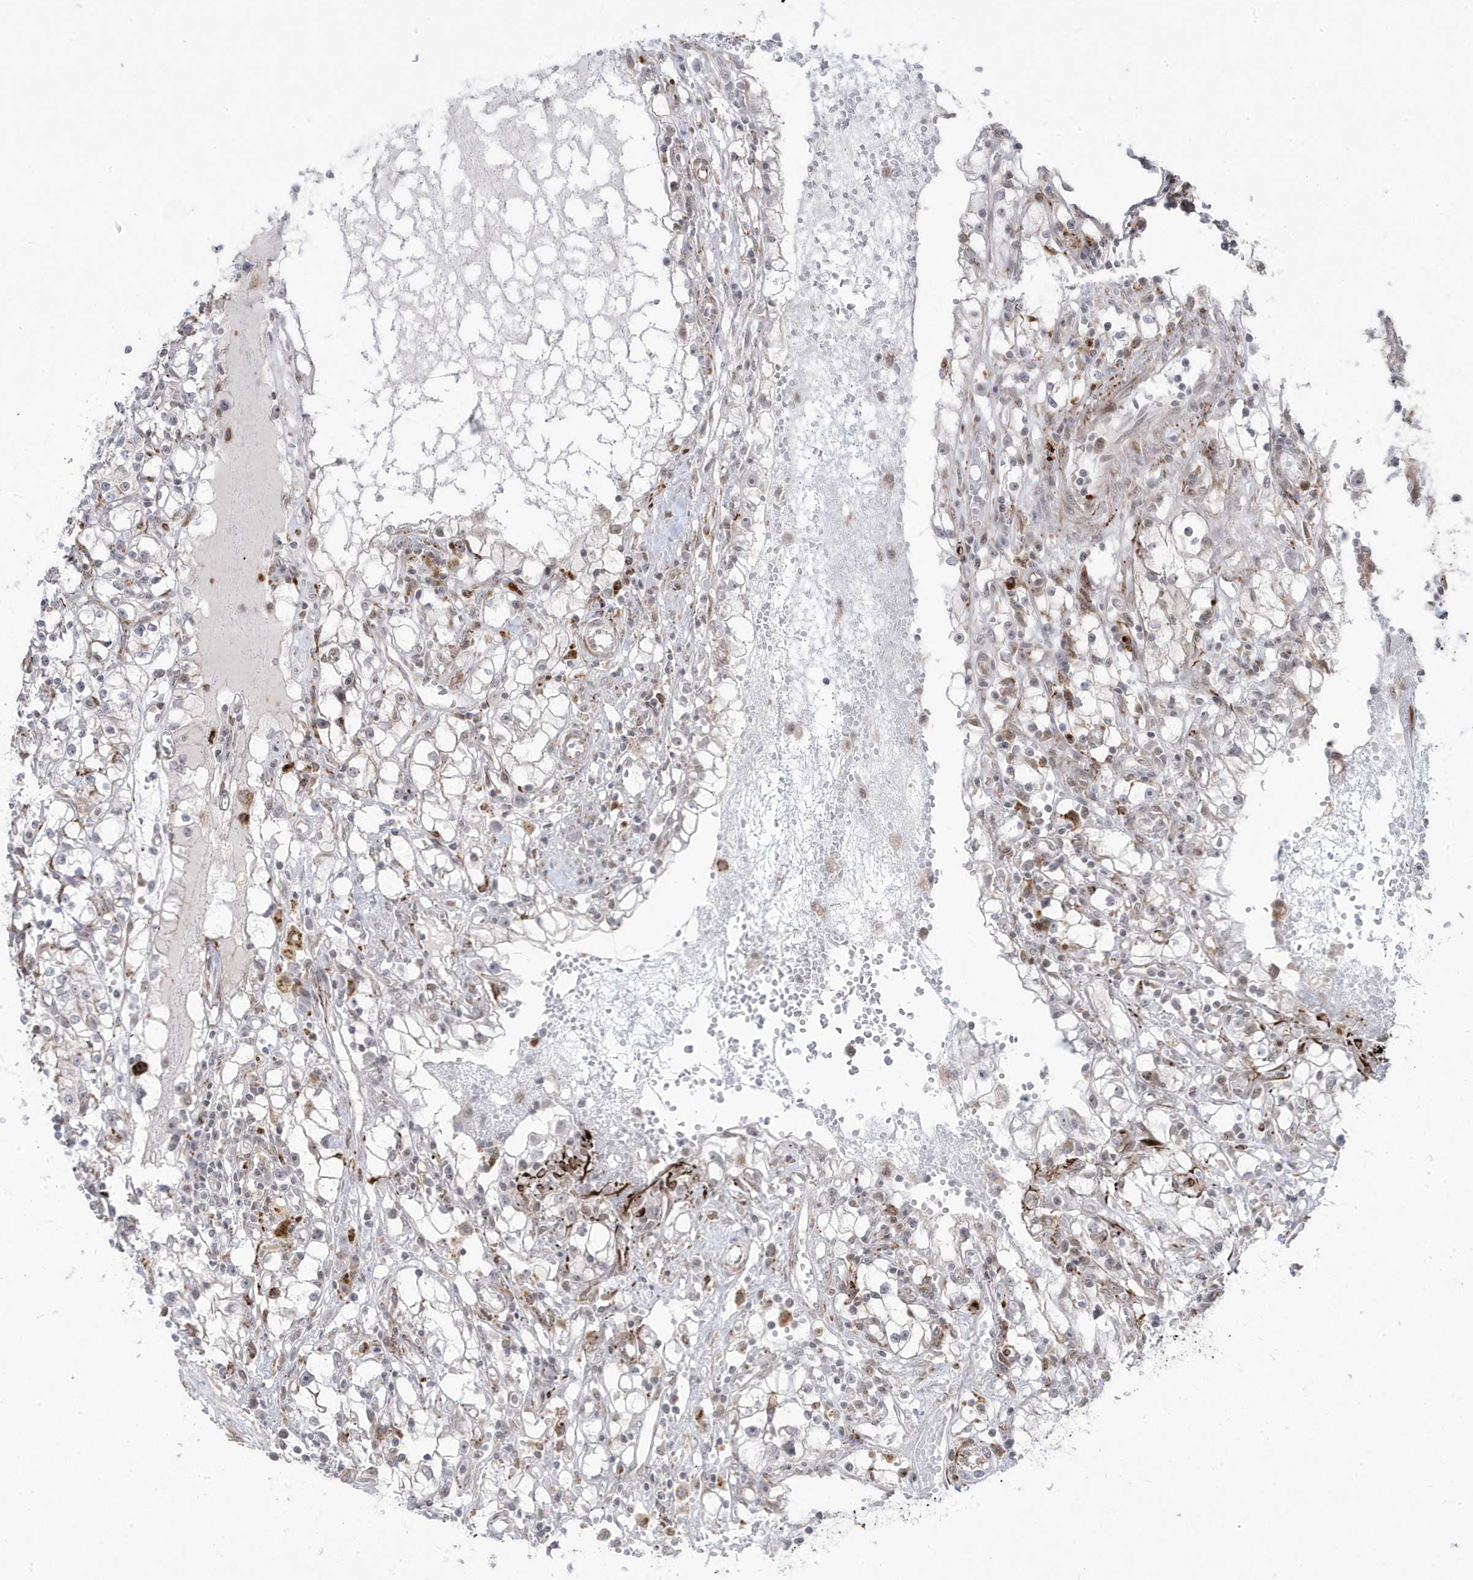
{"staining": {"intensity": "negative", "quantity": "none", "location": "none"}, "tissue": "renal cancer", "cell_type": "Tumor cells", "image_type": "cancer", "snomed": [{"axis": "morphology", "description": "Adenocarcinoma, NOS"}, {"axis": "topography", "description": "Kidney"}], "caption": "Renal cancer stained for a protein using IHC reveals no expression tumor cells.", "gene": "ADAMTSL3", "patient": {"sex": "male", "age": 56}}